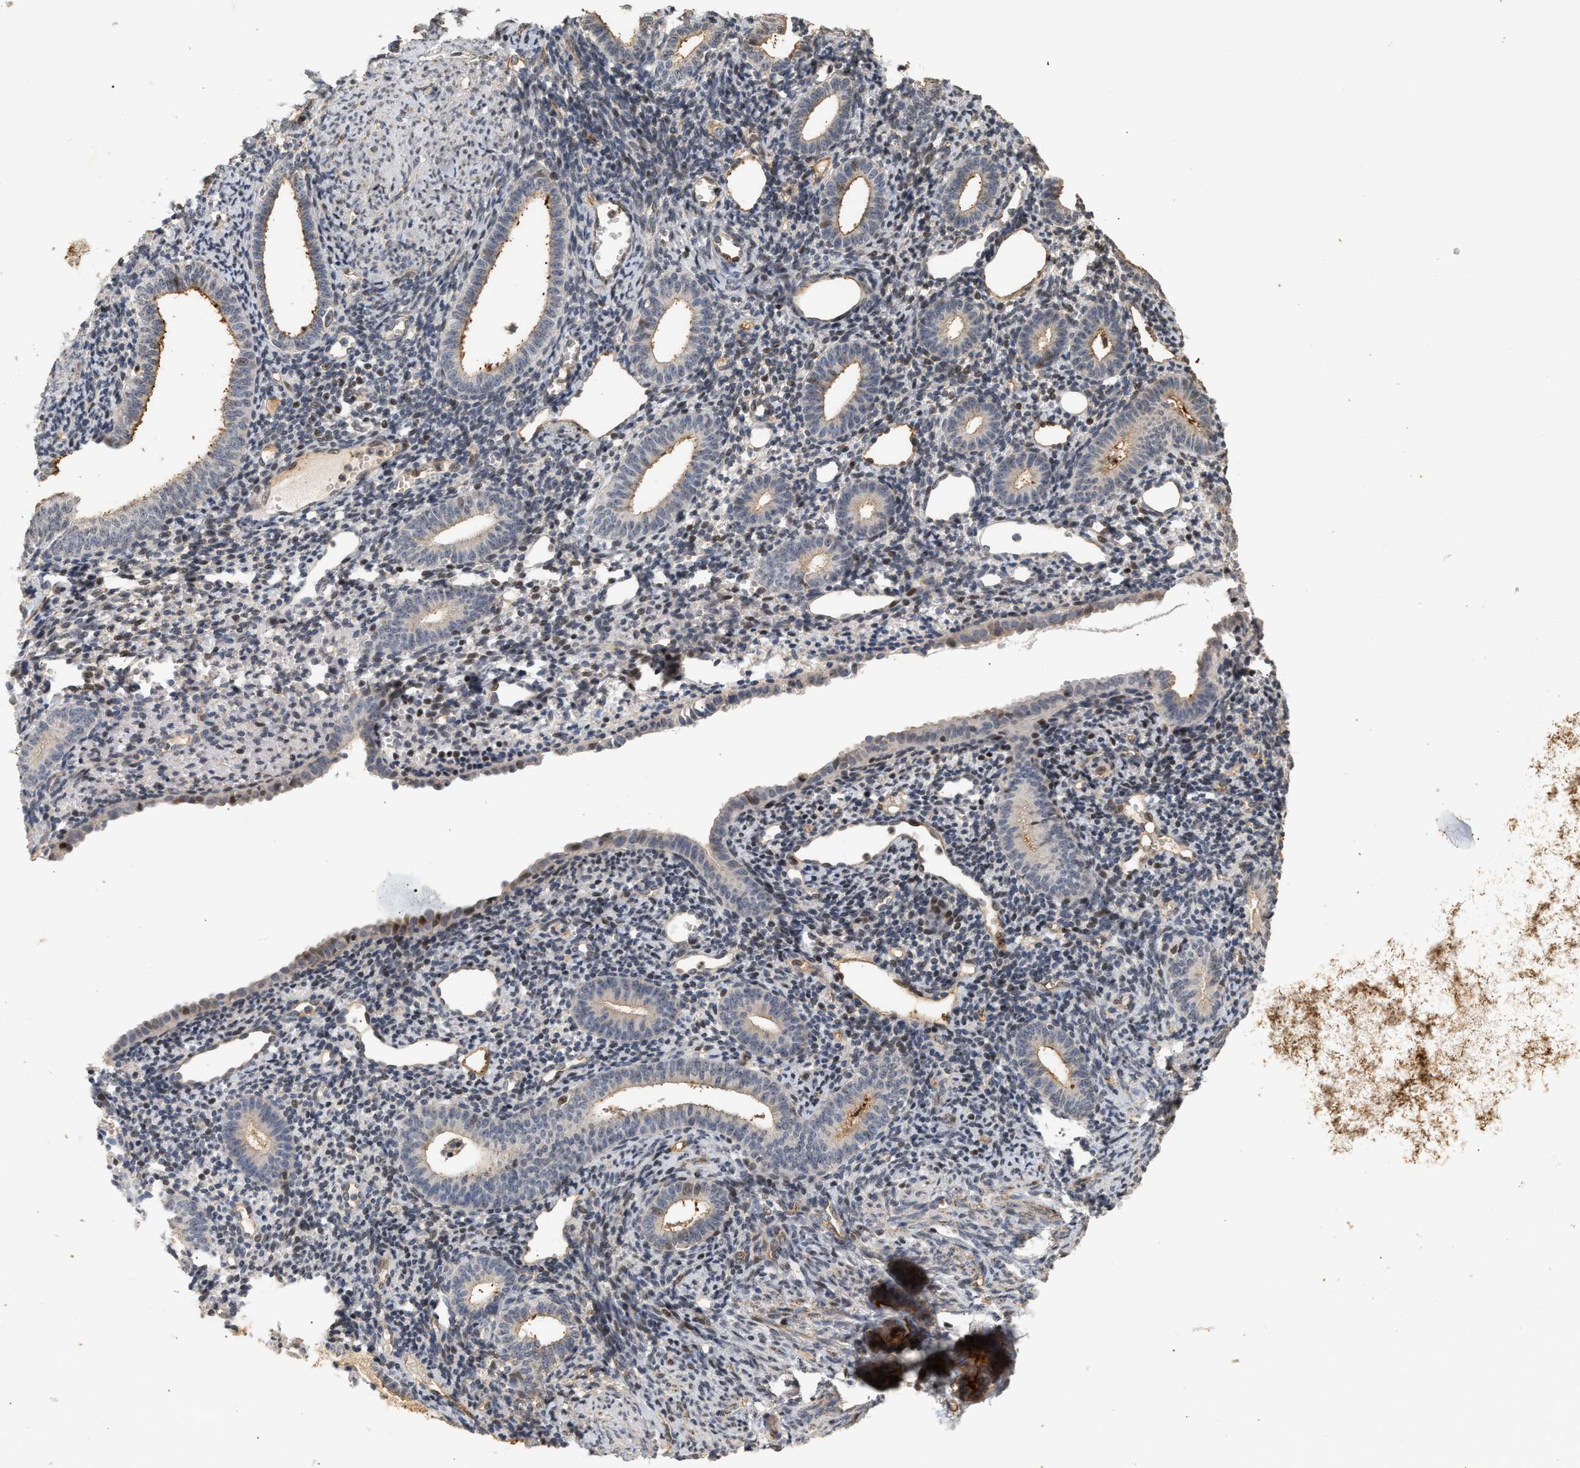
{"staining": {"intensity": "moderate", "quantity": "<25%", "location": "nuclear"}, "tissue": "endometrium", "cell_type": "Cells in endometrial stroma", "image_type": "normal", "snomed": [{"axis": "morphology", "description": "Normal tissue, NOS"}, {"axis": "topography", "description": "Endometrium"}], "caption": "The histopathology image reveals immunohistochemical staining of normal endometrium. There is moderate nuclear positivity is appreciated in about <25% of cells in endometrial stroma.", "gene": "PLXND1", "patient": {"sex": "female", "age": 50}}